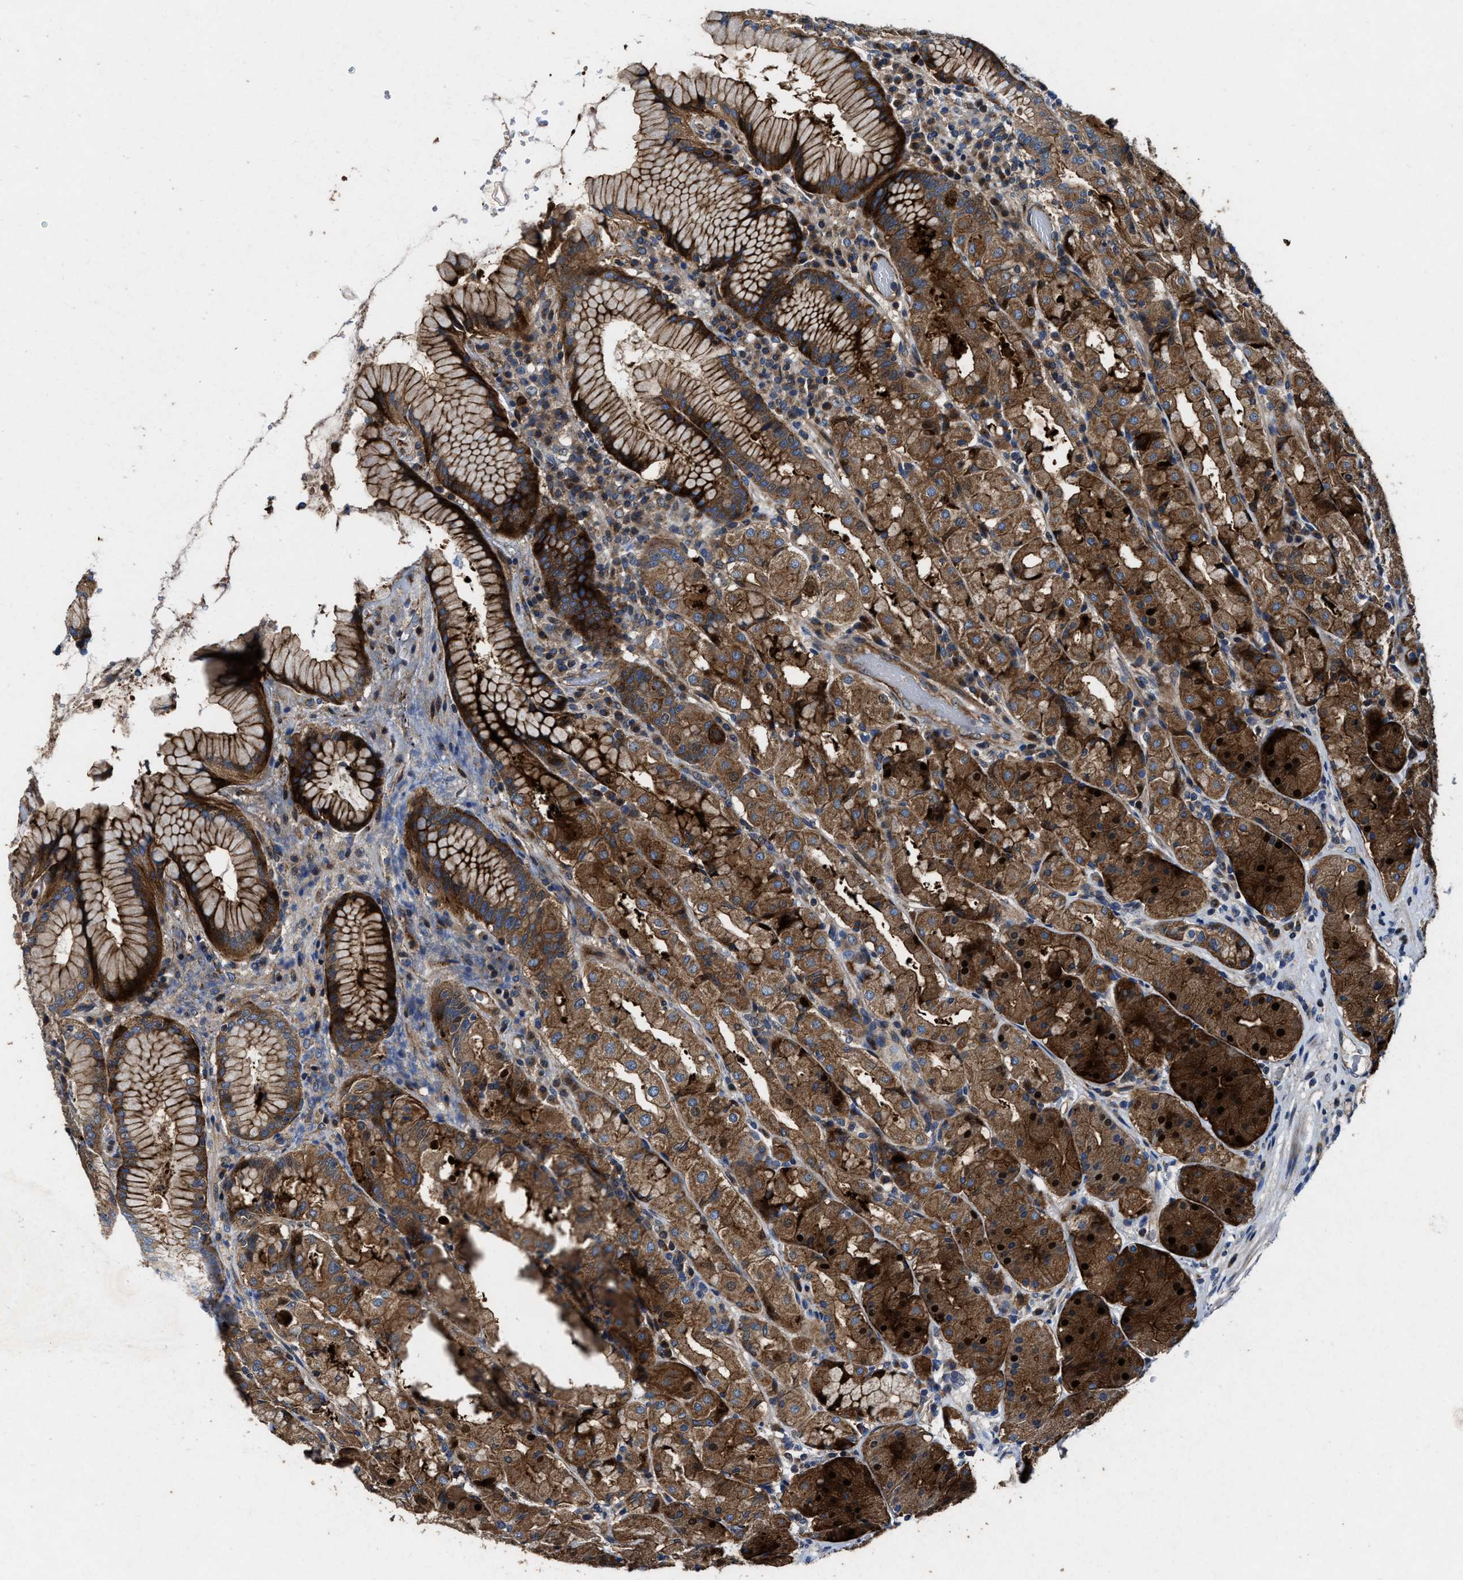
{"staining": {"intensity": "strong", "quantity": ">75%", "location": "cytoplasmic/membranous"}, "tissue": "stomach", "cell_type": "Glandular cells", "image_type": "normal", "snomed": [{"axis": "morphology", "description": "Normal tissue, NOS"}, {"axis": "topography", "description": "Stomach"}, {"axis": "topography", "description": "Stomach, lower"}], "caption": "A histopathology image of stomach stained for a protein displays strong cytoplasmic/membranous brown staining in glandular cells. The protein is stained brown, and the nuclei are stained in blue (DAB IHC with brightfield microscopy, high magnification).", "gene": "PTAR1", "patient": {"sex": "female", "age": 56}}